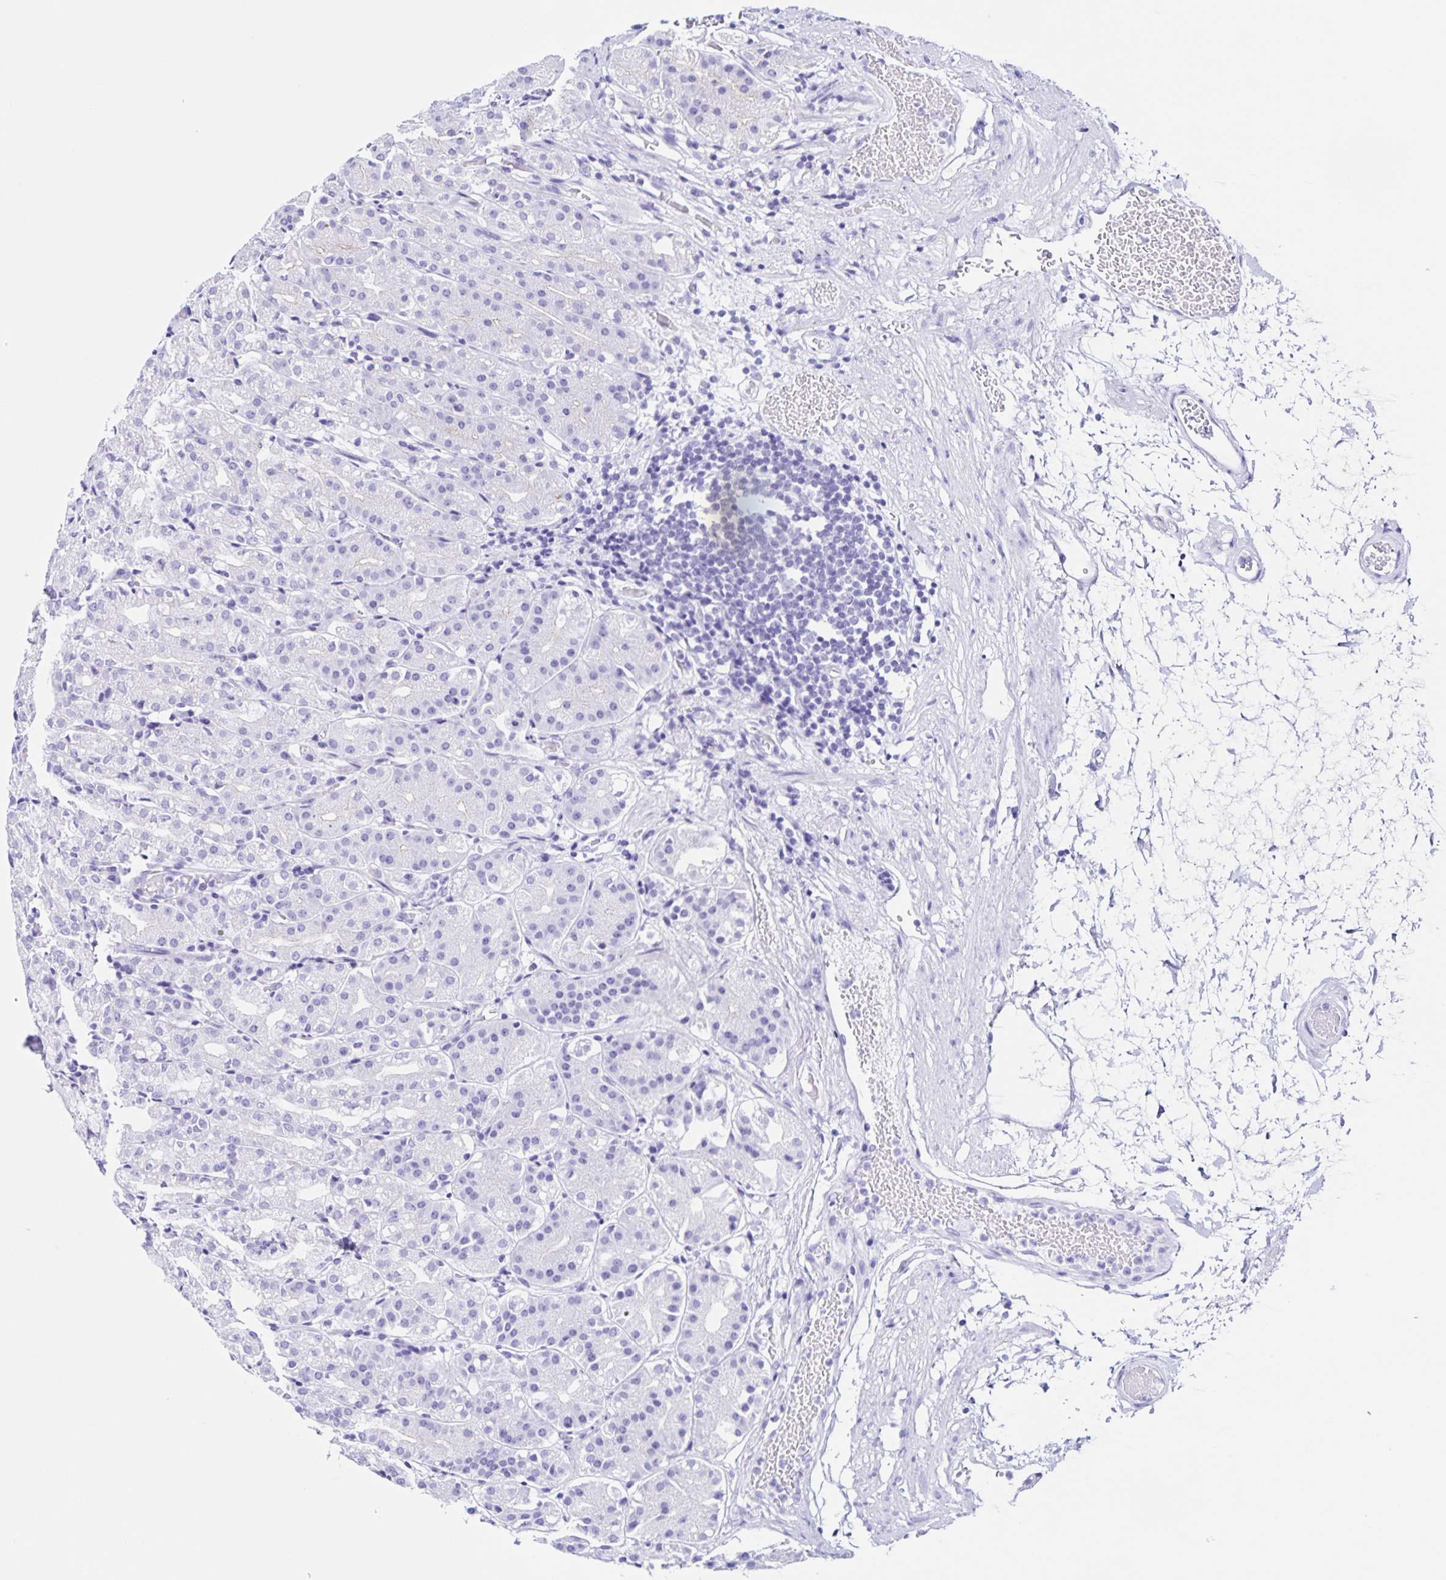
{"staining": {"intensity": "negative", "quantity": "none", "location": "none"}, "tissue": "stomach", "cell_type": "Glandular cells", "image_type": "normal", "snomed": [{"axis": "morphology", "description": "Normal tissue, NOS"}, {"axis": "topography", "description": "Stomach"}], "caption": "DAB (3,3'-diaminobenzidine) immunohistochemical staining of unremarkable human stomach displays no significant expression in glandular cells.", "gene": "FAM170A", "patient": {"sex": "female", "age": 57}}